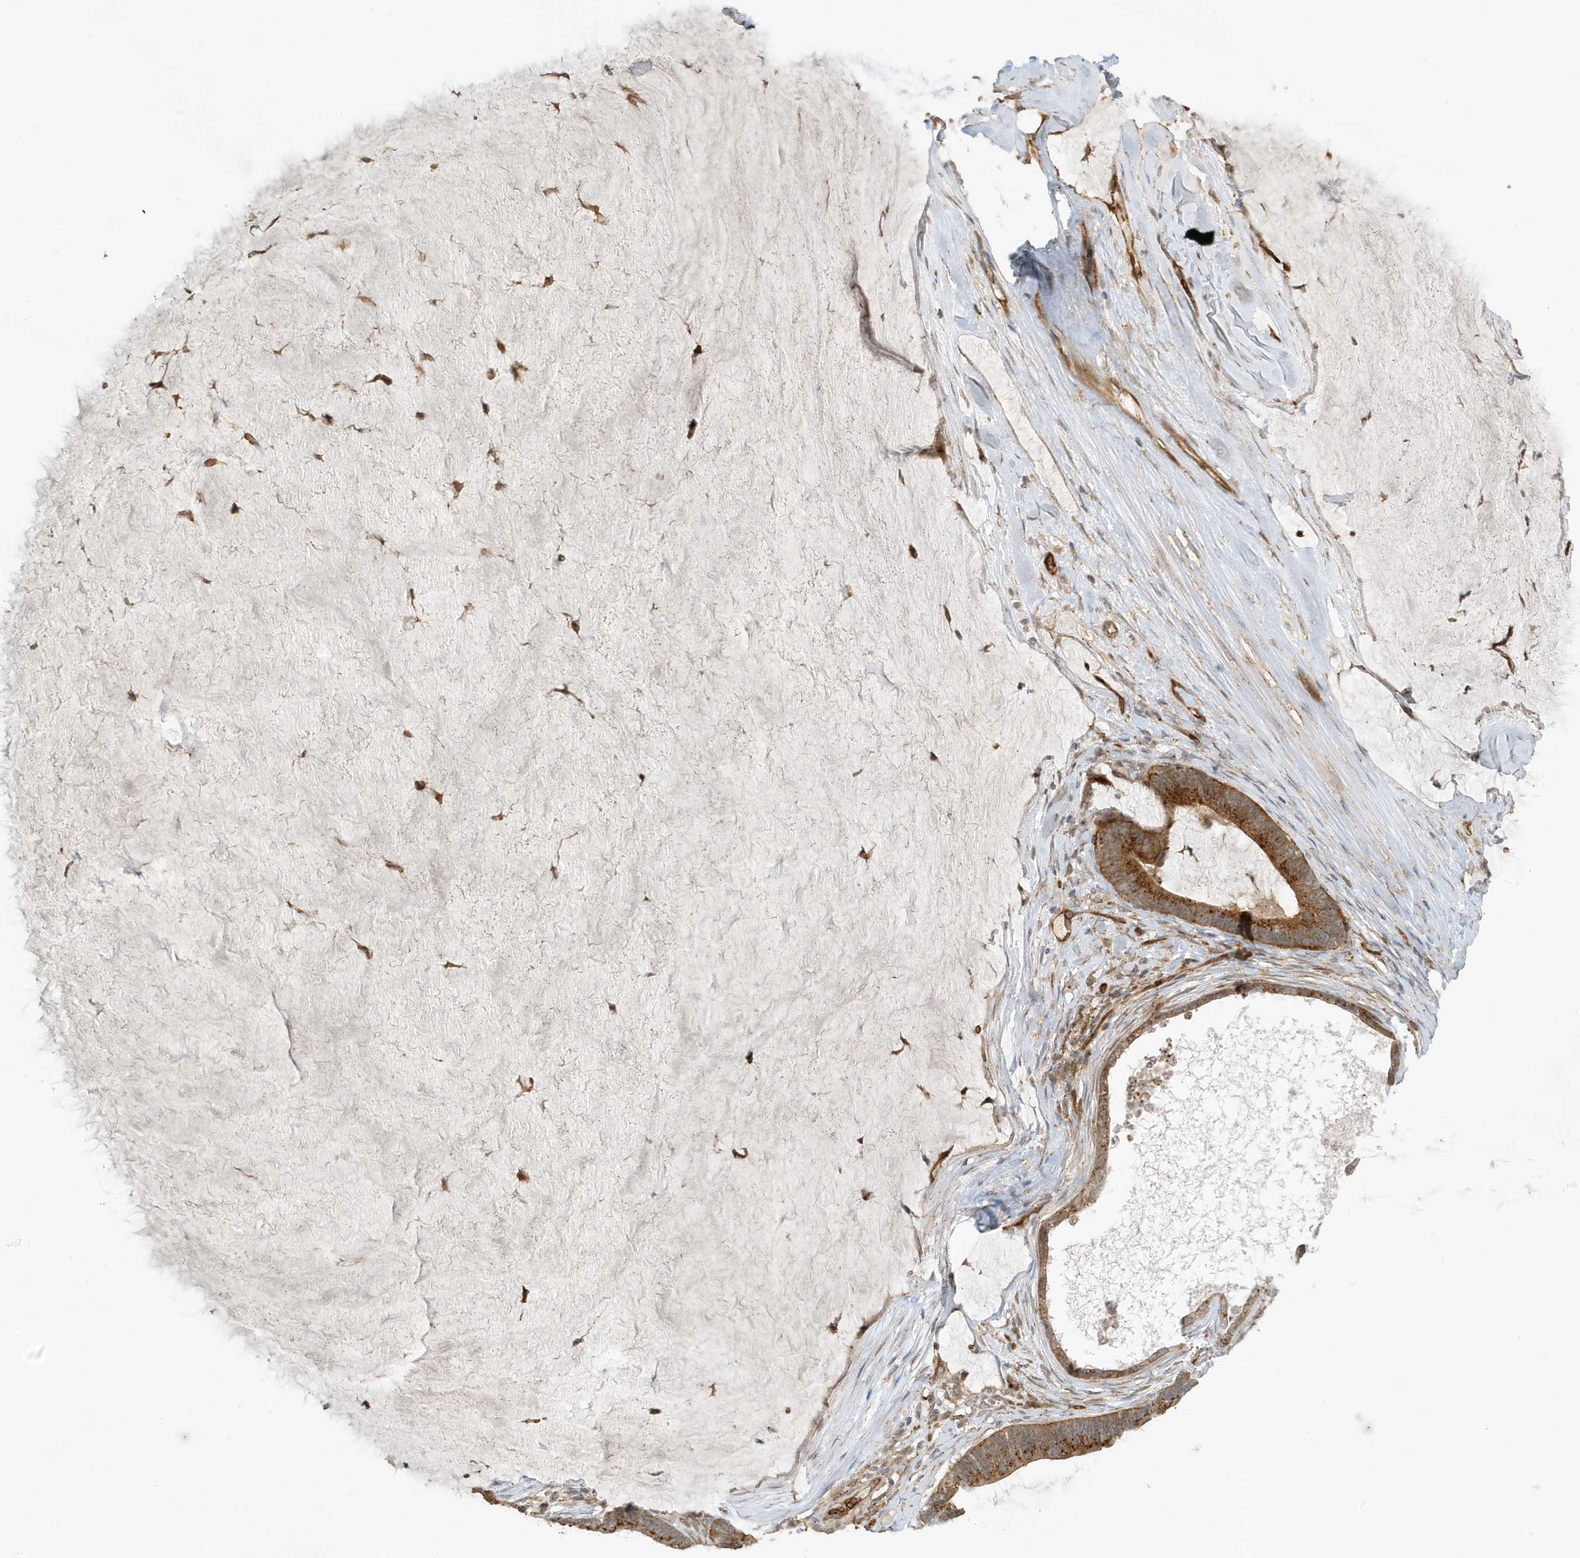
{"staining": {"intensity": "moderate", "quantity": ">75%", "location": "cytoplasmic/membranous"}, "tissue": "ovarian cancer", "cell_type": "Tumor cells", "image_type": "cancer", "snomed": [{"axis": "morphology", "description": "Cystadenocarcinoma, mucinous, NOS"}, {"axis": "topography", "description": "Ovary"}], "caption": "Moderate cytoplasmic/membranous positivity for a protein is identified in approximately >75% of tumor cells of ovarian cancer using immunohistochemistry (IHC).", "gene": "FYCO1", "patient": {"sex": "female", "age": 61}}